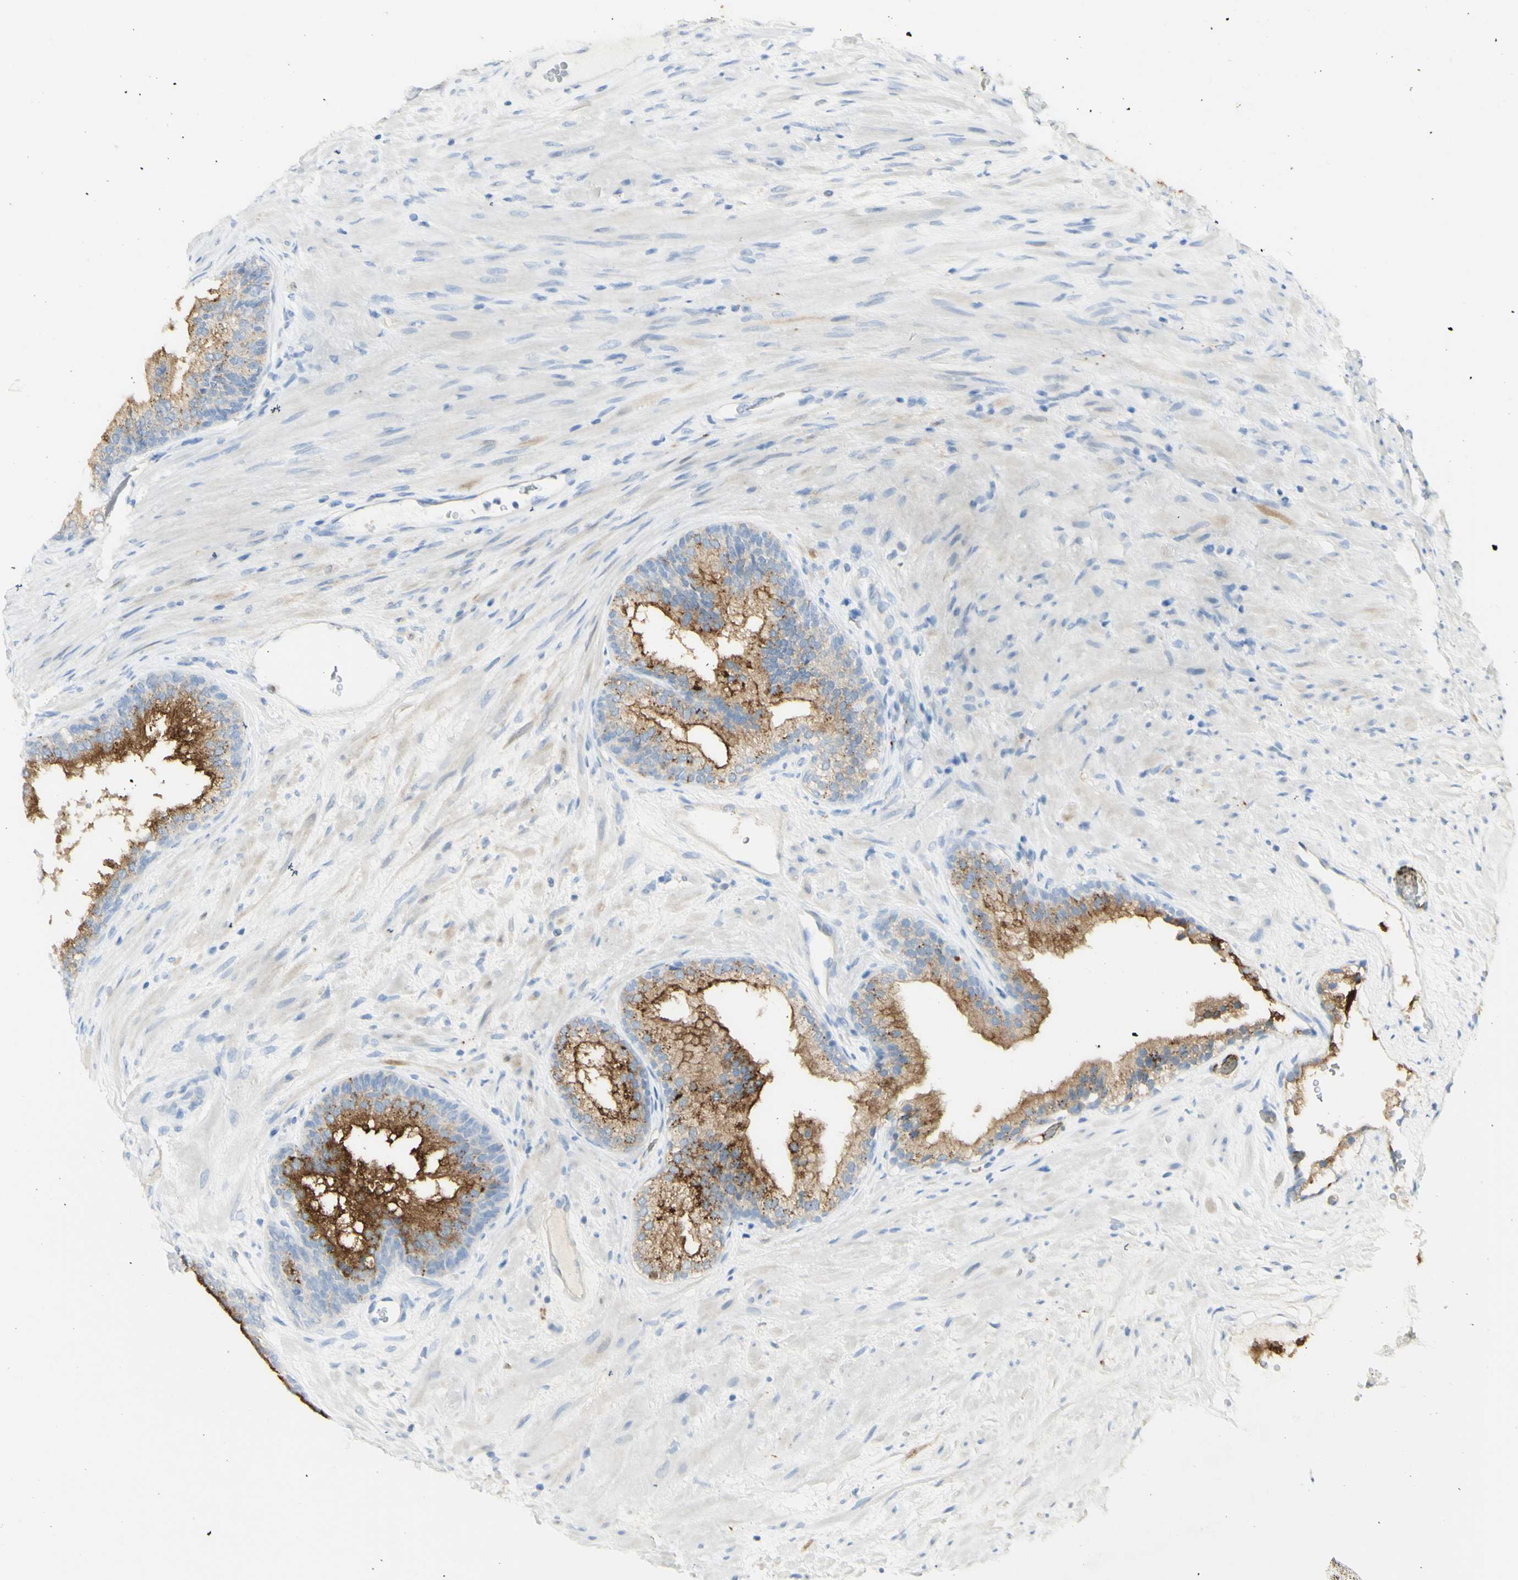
{"staining": {"intensity": "moderate", "quantity": "25%-75%", "location": "cytoplasmic/membranous"}, "tissue": "prostate", "cell_type": "Glandular cells", "image_type": "normal", "snomed": [{"axis": "morphology", "description": "Normal tissue, NOS"}, {"axis": "topography", "description": "Prostate"}], "caption": "Prostate stained with IHC shows moderate cytoplasmic/membranous expression in approximately 25%-75% of glandular cells. Immunohistochemistry stains the protein of interest in brown and the nuclei are stained blue.", "gene": "TSPAN1", "patient": {"sex": "male", "age": 76}}